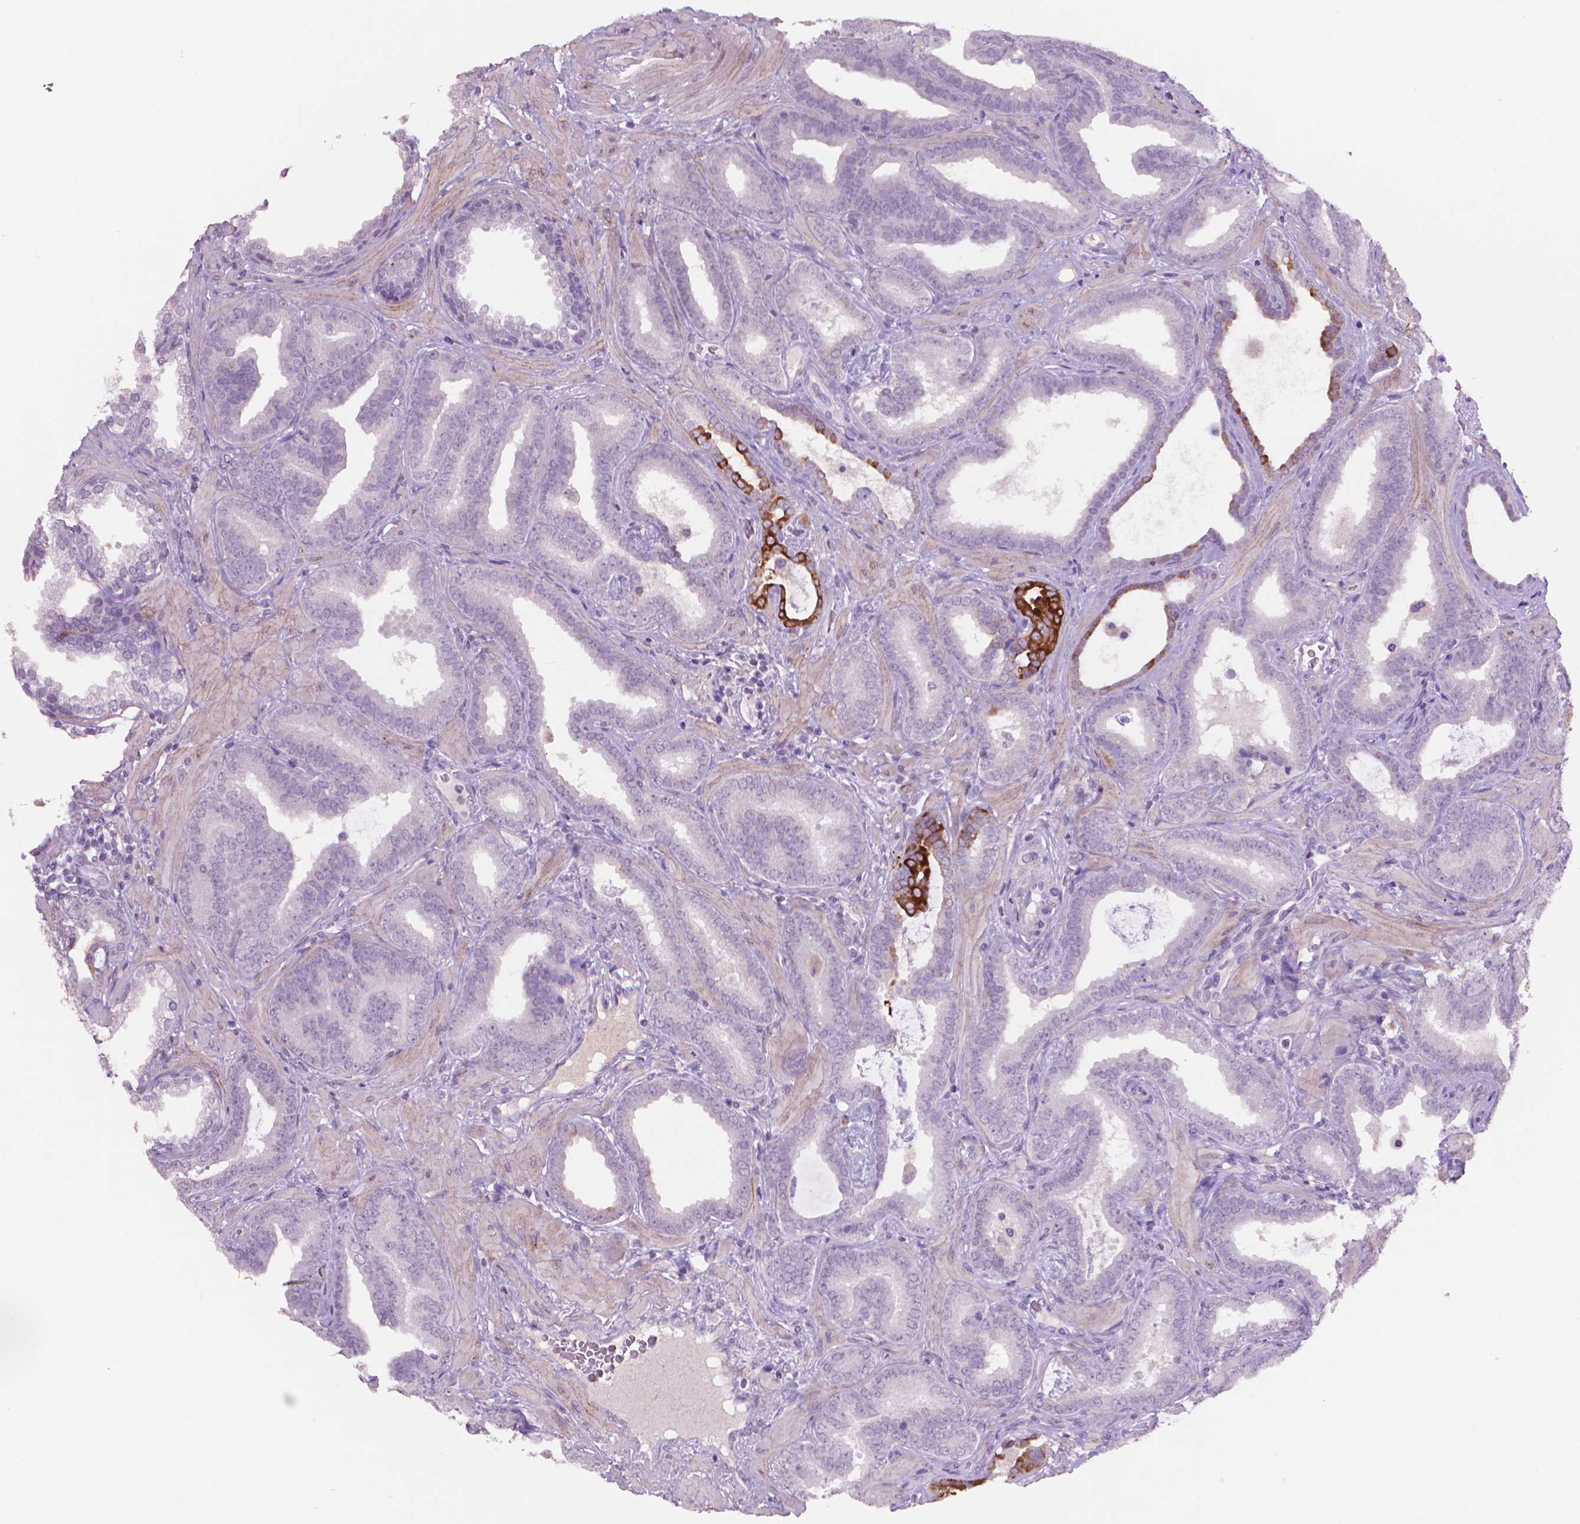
{"staining": {"intensity": "negative", "quantity": "none", "location": "none"}, "tissue": "prostate cancer", "cell_type": "Tumor cells", "image_type": "cancer", "snomed": [{"axis": "morphology", "description": "Adenocarcinoma, Low grade"}, {"axis": "topography", "description": "Prostate"}], "caption": "Protein analysis of prostate adenocarcinoma (low-grade) reveals no significant staining in tumor cells.", "gene": "MUC1", "patient": {"sex": "male", "age": 63}}